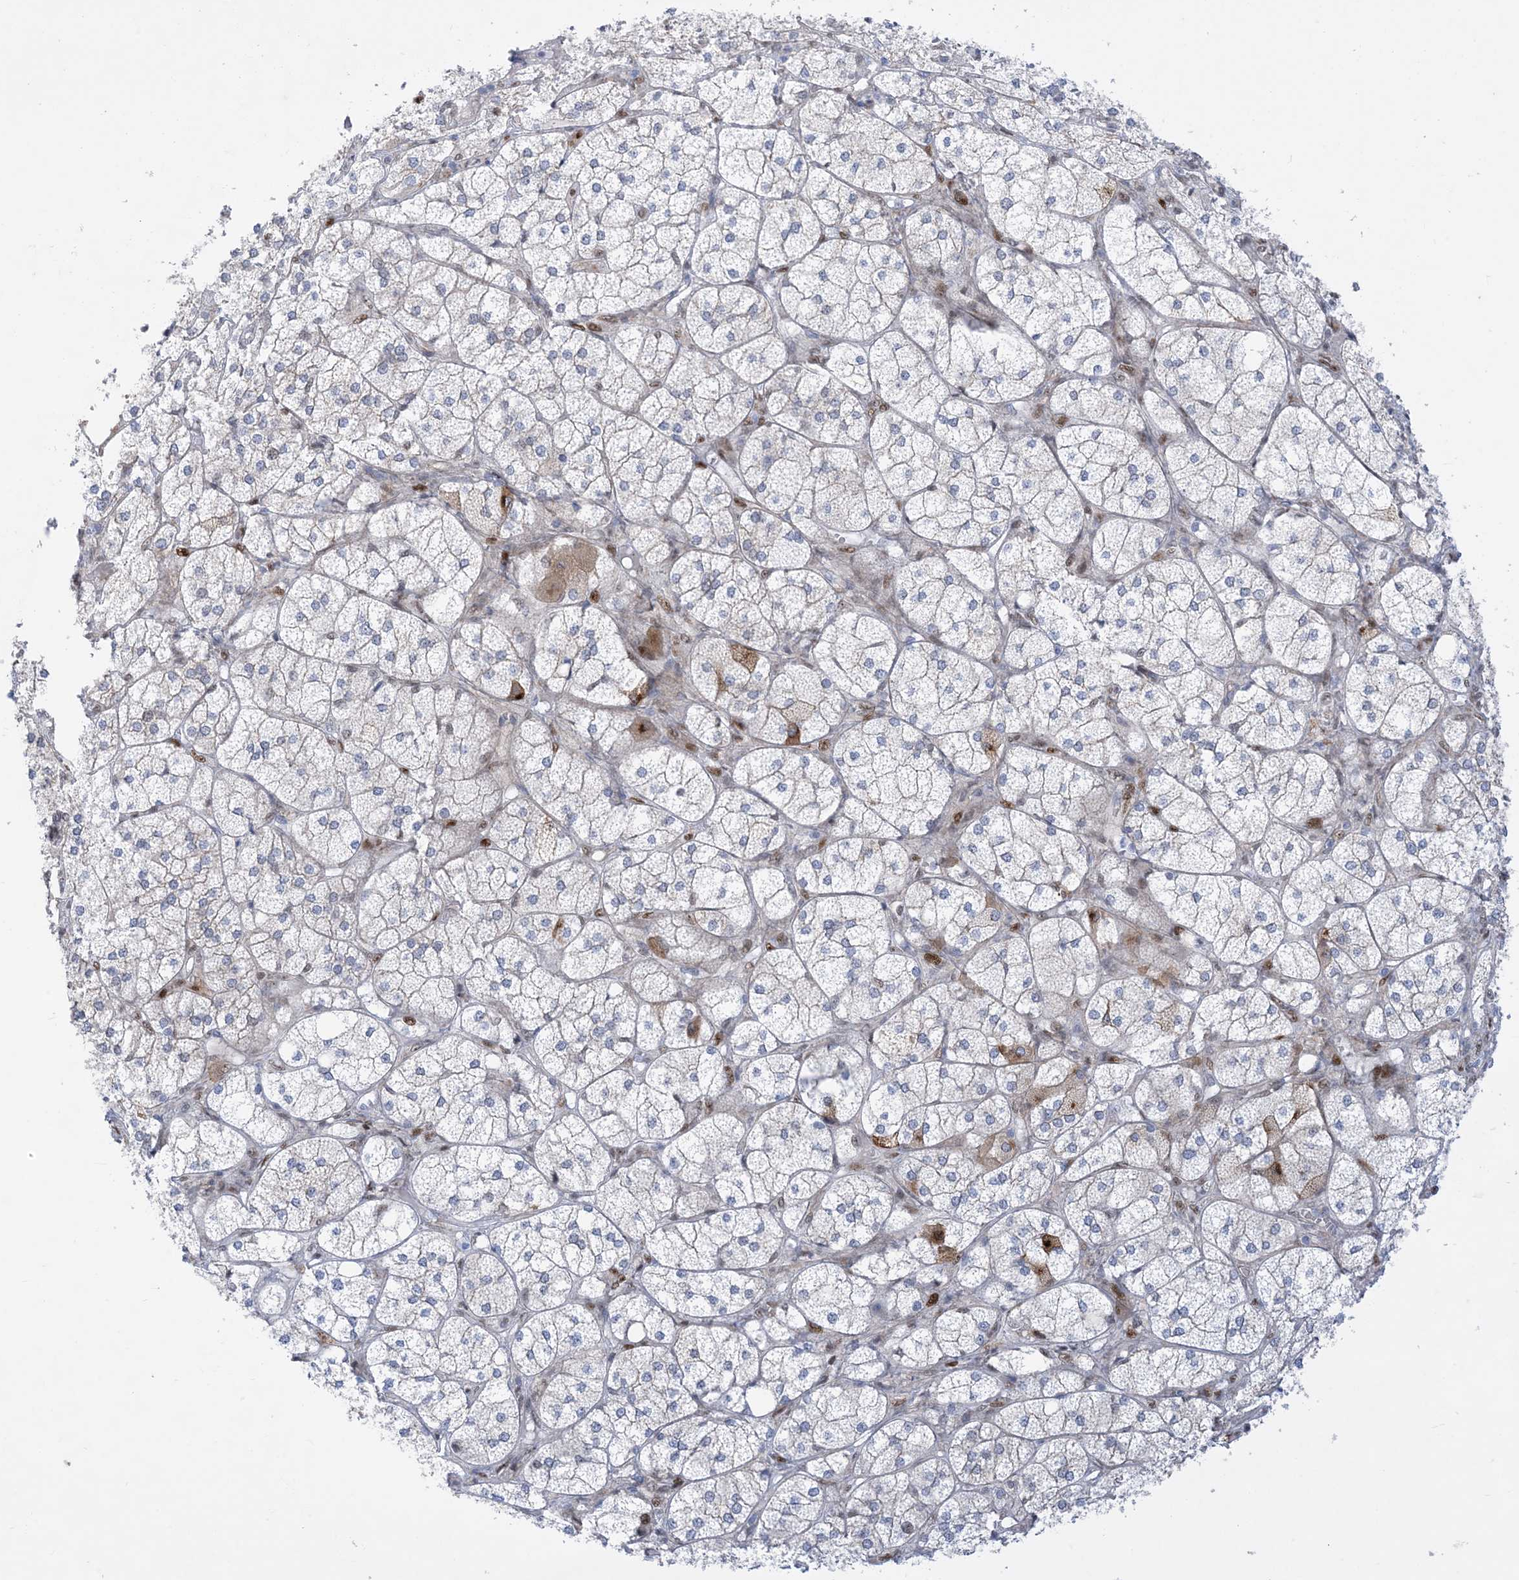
{"staining": {"intensity": "moderate", "quantity": "25%-75%", "location": "cytoplasmic/membranous,nuclear"}, "tissue": "adrenal gland", "cell_type": "Glandular cells", "image_type": "normal", "snomed": [{"axis": "morphology", "description": "Normal tissue, NOS"}, {"axis": "topography", "description": "Adrenal gland"}], "caption": "Protein expression analysis of benign human adrenal gland reveals moderate cytoplasmic/membranous,nuclear staining in approximately 25%-75% of glandular cells. The staining is performed using DAB brown chromogen to label protein expression. The nuclei are counter-stained blue using hematoxylin.", "gene": "MARS2", "patient": {"sex": "female", "age": 61}}